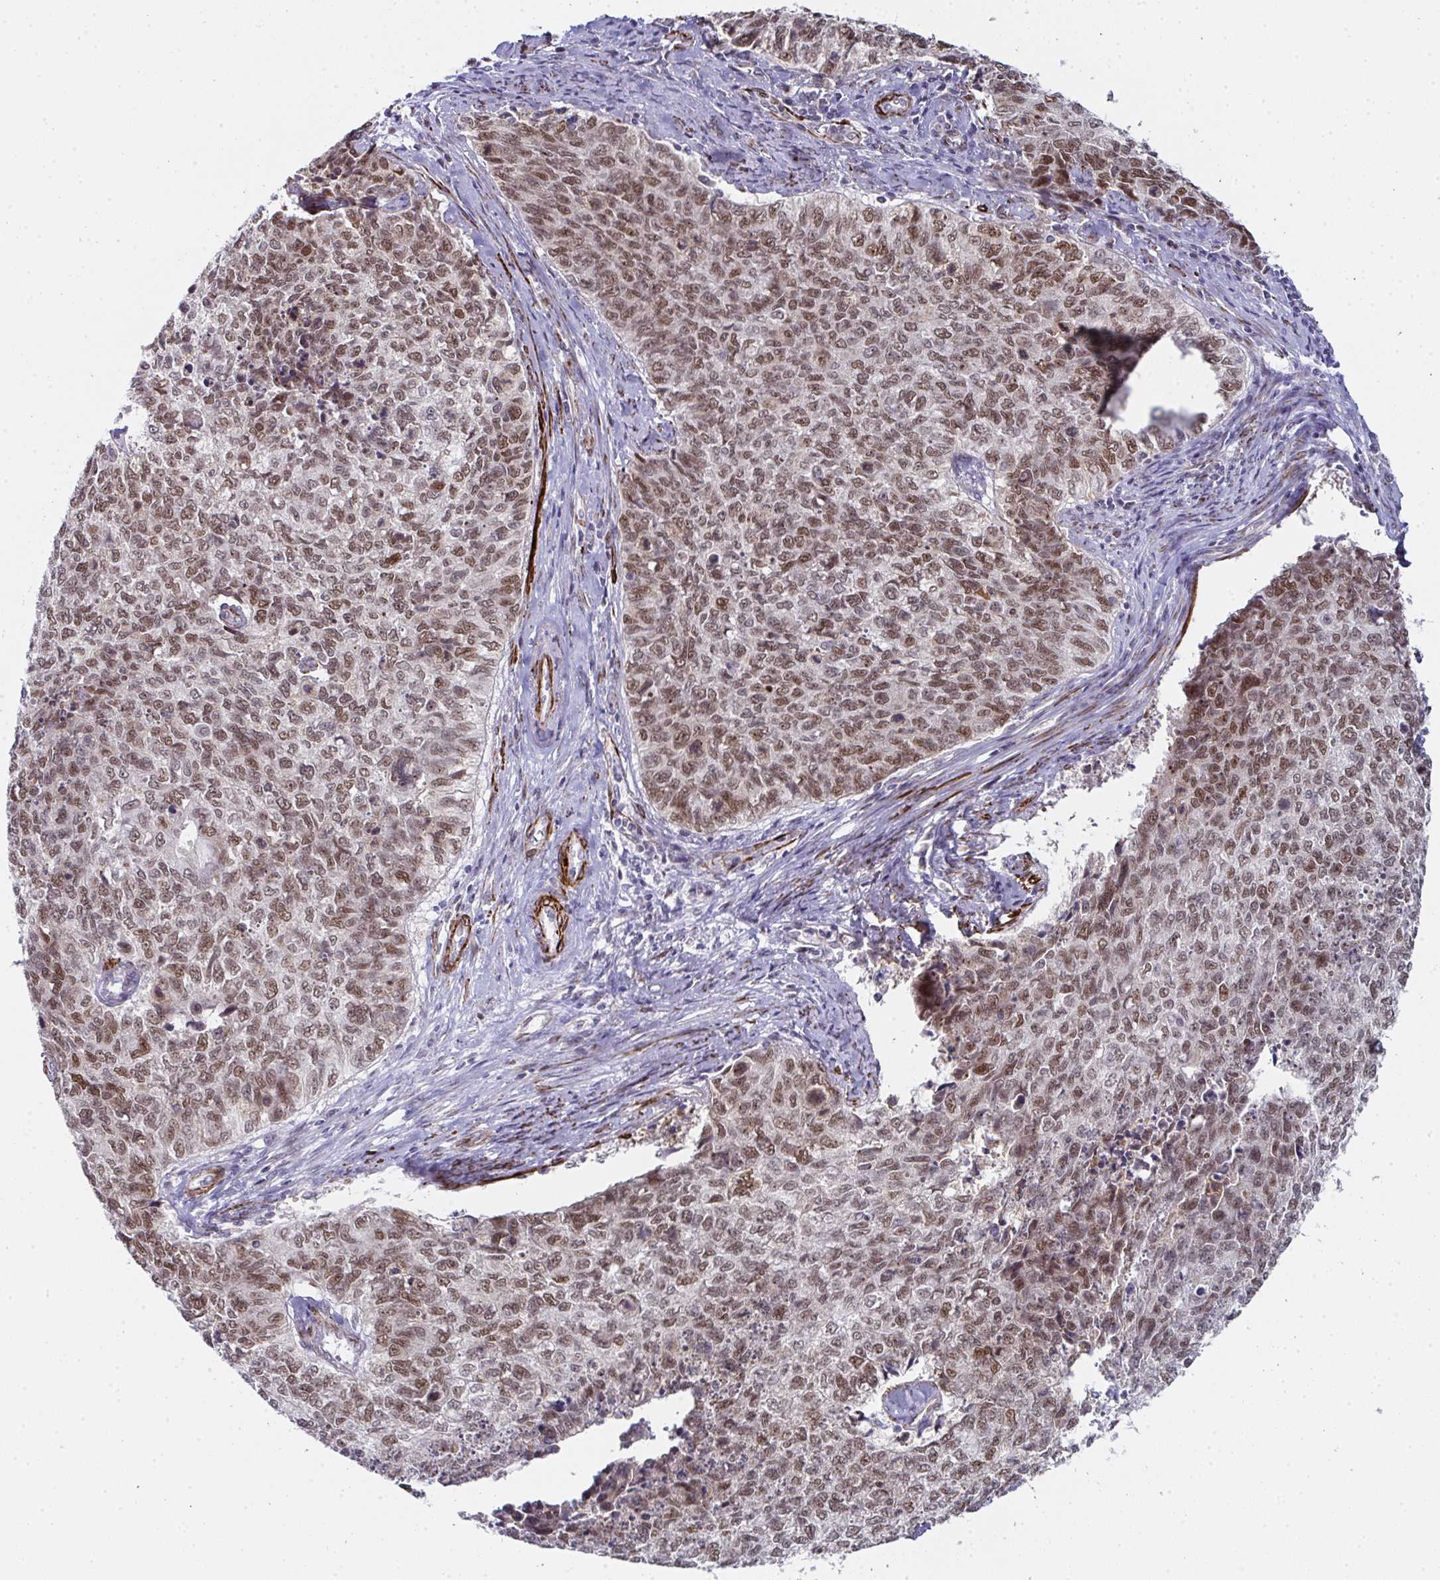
{"staining": {"intensity": "moderate", "quantity": ">75%", "location": "nuclear"}, "tissue": "cervical cancer", "cell_type": "Tumor cells", "image_type": "cancer", "snomed": [{"axis": "morphology", "description": "Adenocarcinoma, NOS"}, {"axis": "topography", "description": "Cervix"}], "caption": "Immunohistochemistry (DAB) staining of adenocarcinoma (cervical) demonstrates moderate nuclear protein positivity in about >75% of tumor cells.", "gene": "GINS2", "patient": {"sex": "female", "age": 63}}